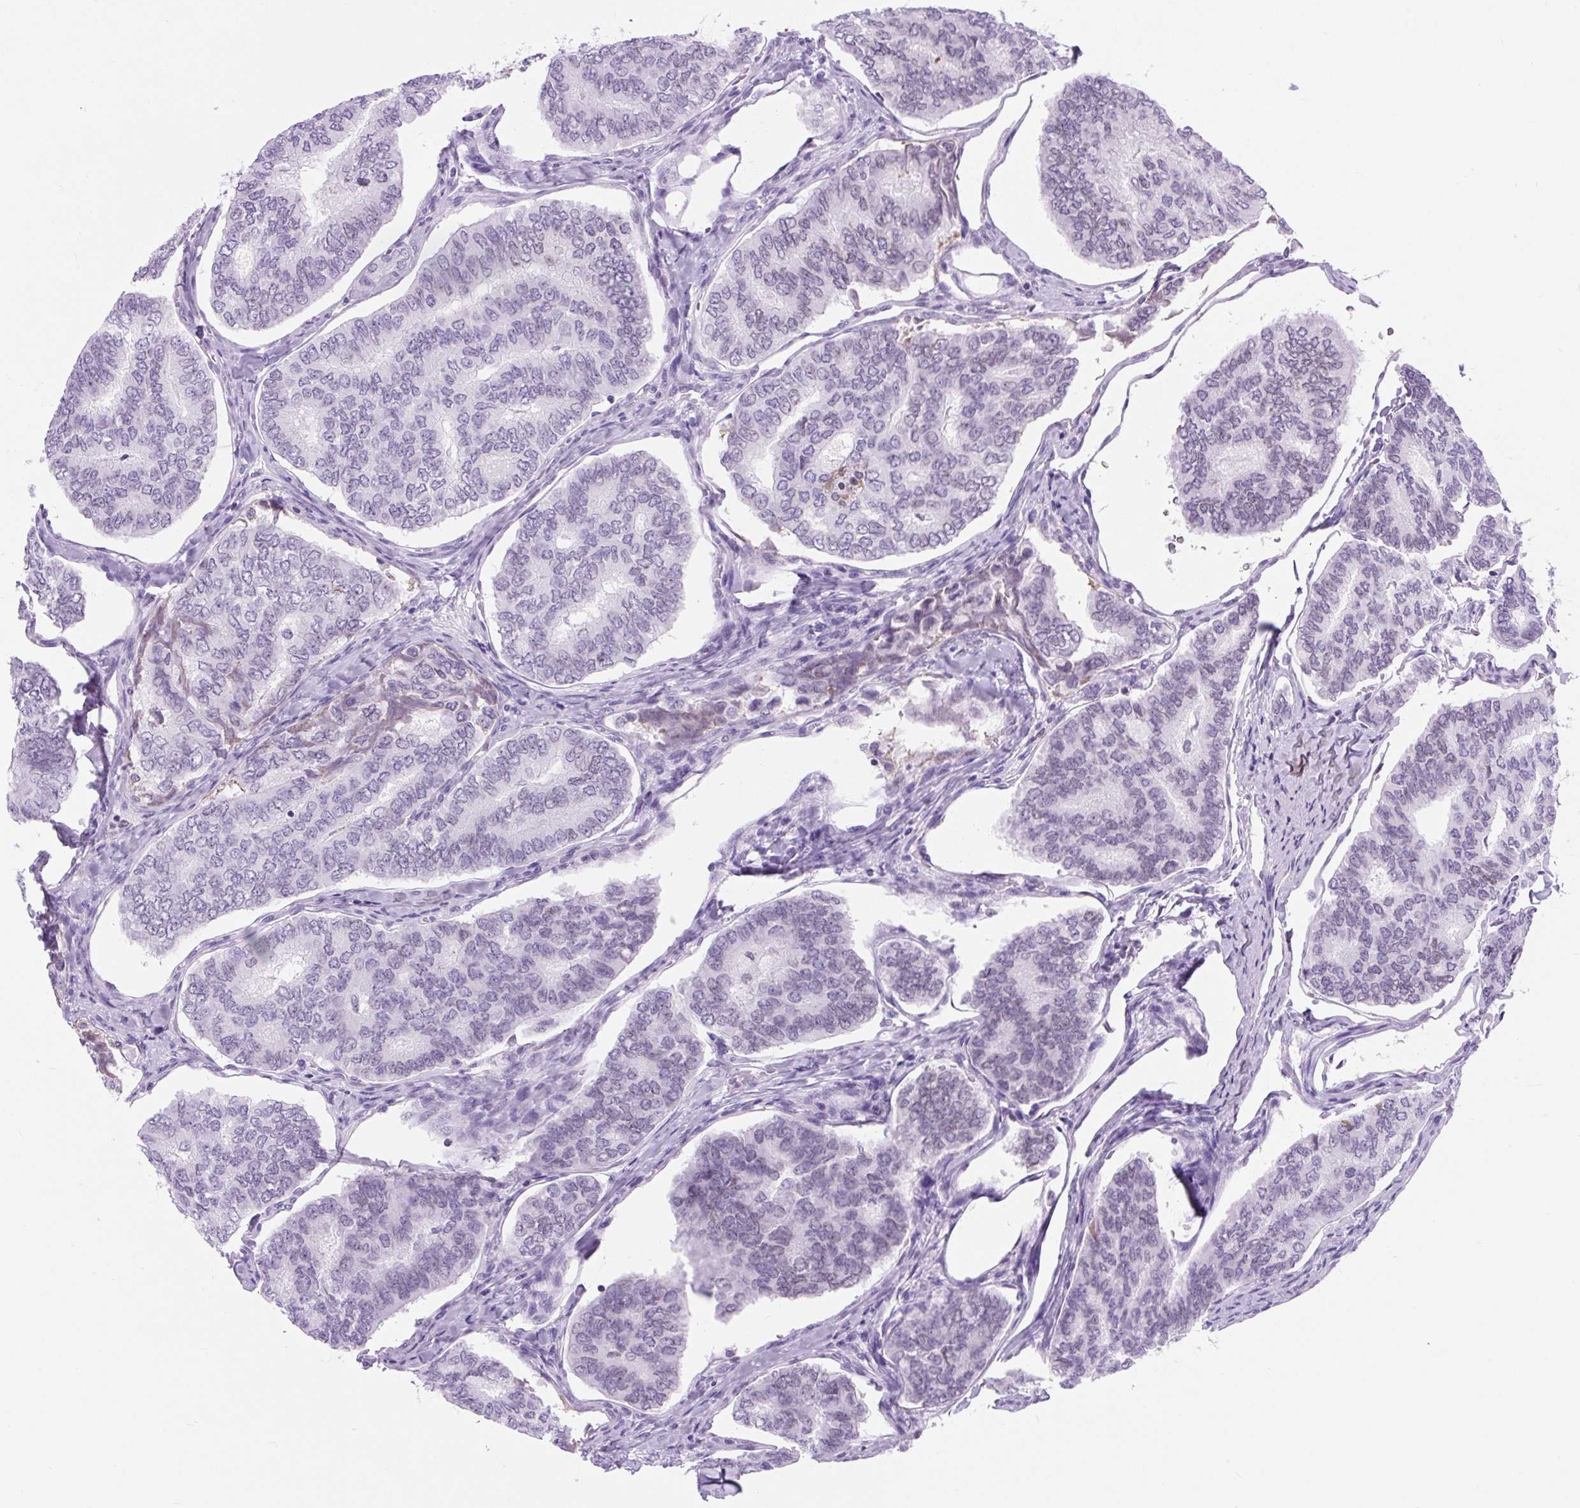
{"staining": {"intensity": "negative", "quantity": "none", "location": "none"}, "tissue": "thyroid cancer", "cell_type": "Tumor cells", "image_type": "cancer", "snomed": [{"axis": "morphology", "description": "Papillary adenocarcinoma, NOS"}, {"axis": "topography", "description": "Thyroid gland"}], "caption": "DAB immunohistochemical staining of thyroid cancer (papillary adenocarcinoma) demonstrates no significant staining in tumor cells.", "gene": "VPREB1", "patient": {"sex": "female", "age": 35}}